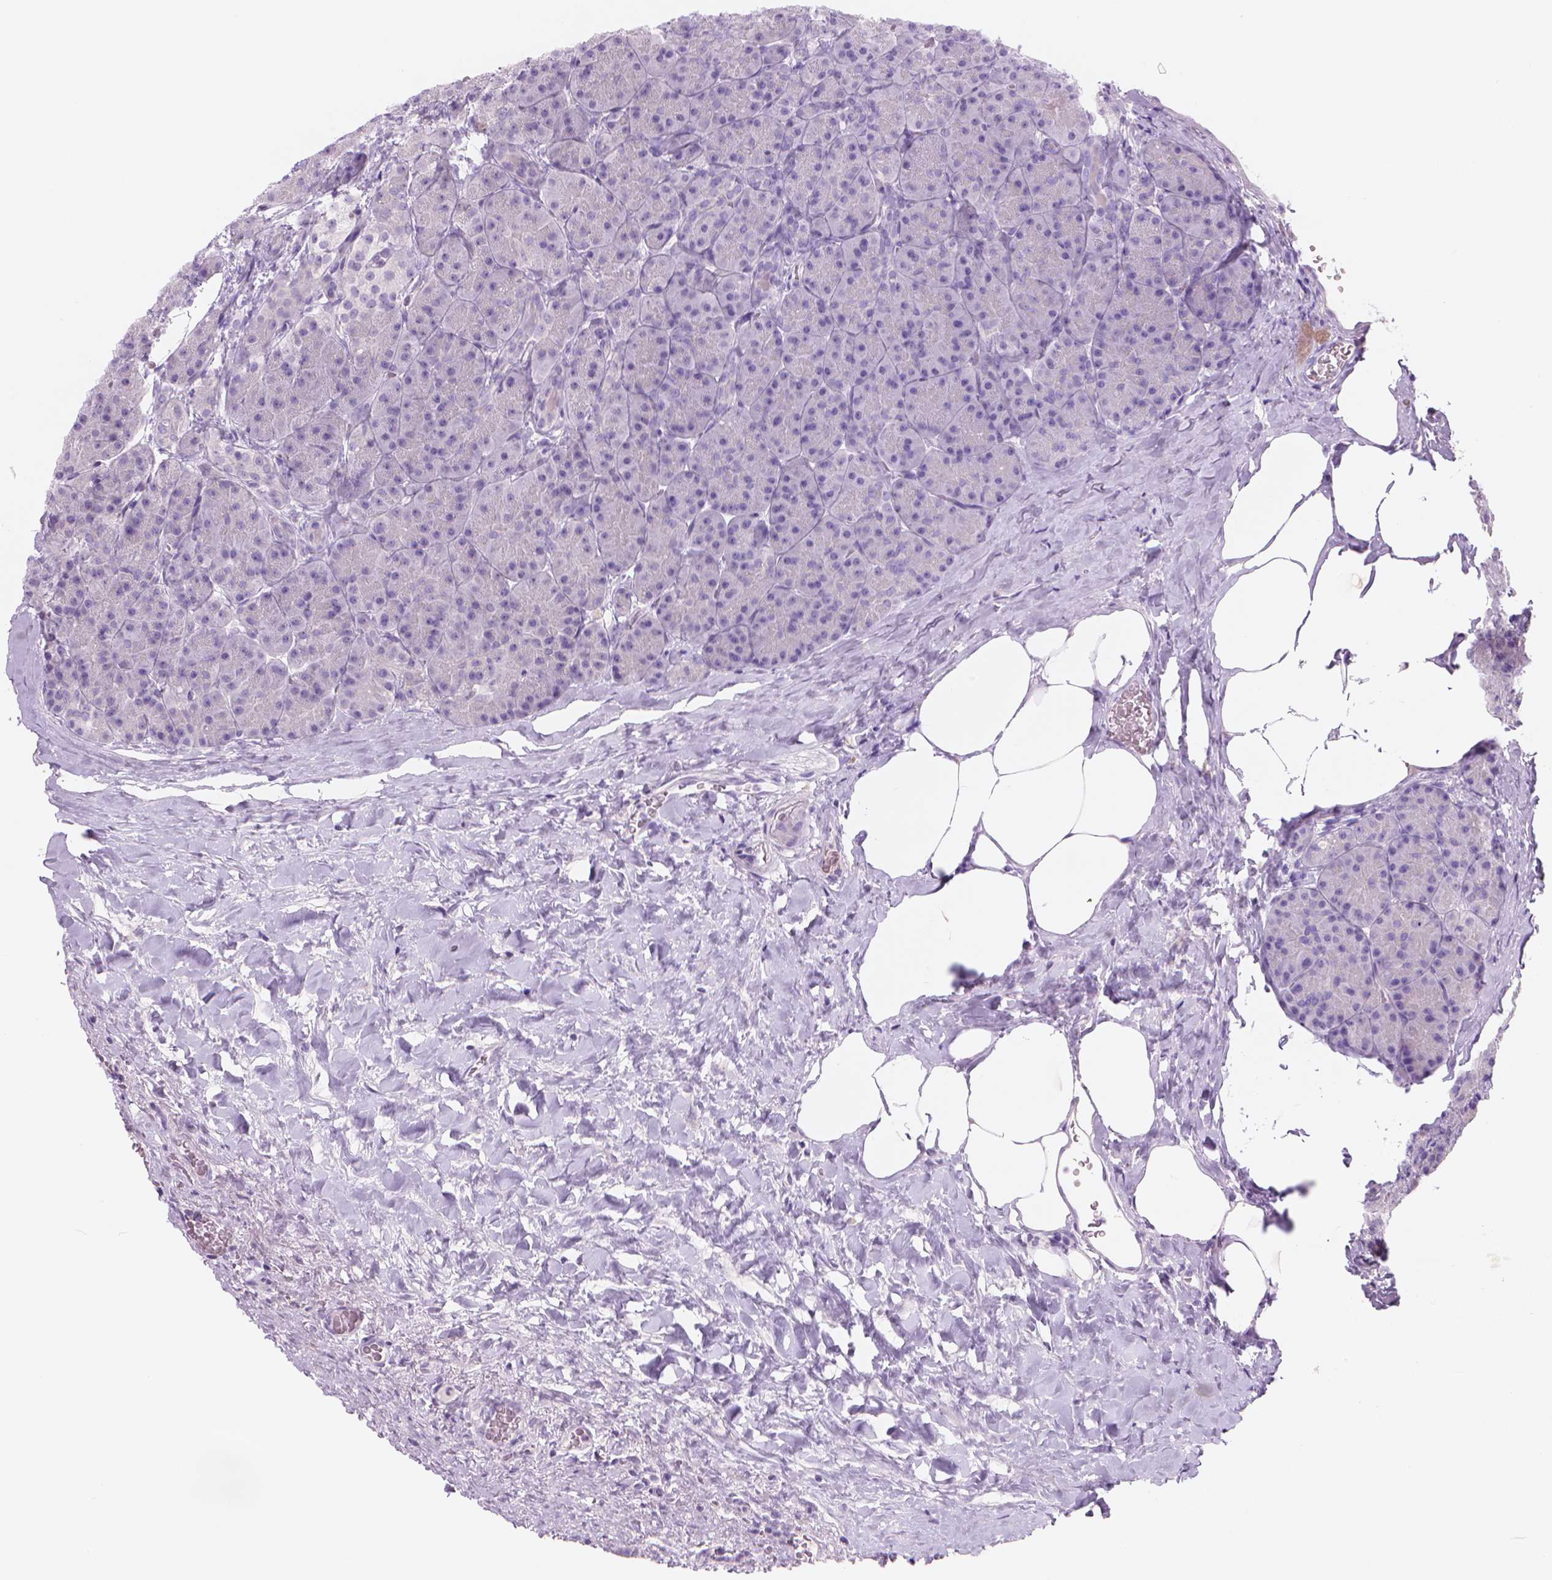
{"staining": {"intensity": "negative", "quantity": "none", "location": "none"}, "tissue": "pancreas", "cell_type": "Exocrine glandular cells", "image_type": "normal", "snomed": [{"axis": "morphology", "description": "Normal tissue, NOS"}, {"axis": "topography", "description": "Pancreas"}], "caption": "IHC of normal human pancreas exhibits no staining in exocrine glandular cells.", "gene": "ENSG00000187186", "patient": {"sex": "male", "age": 57}}